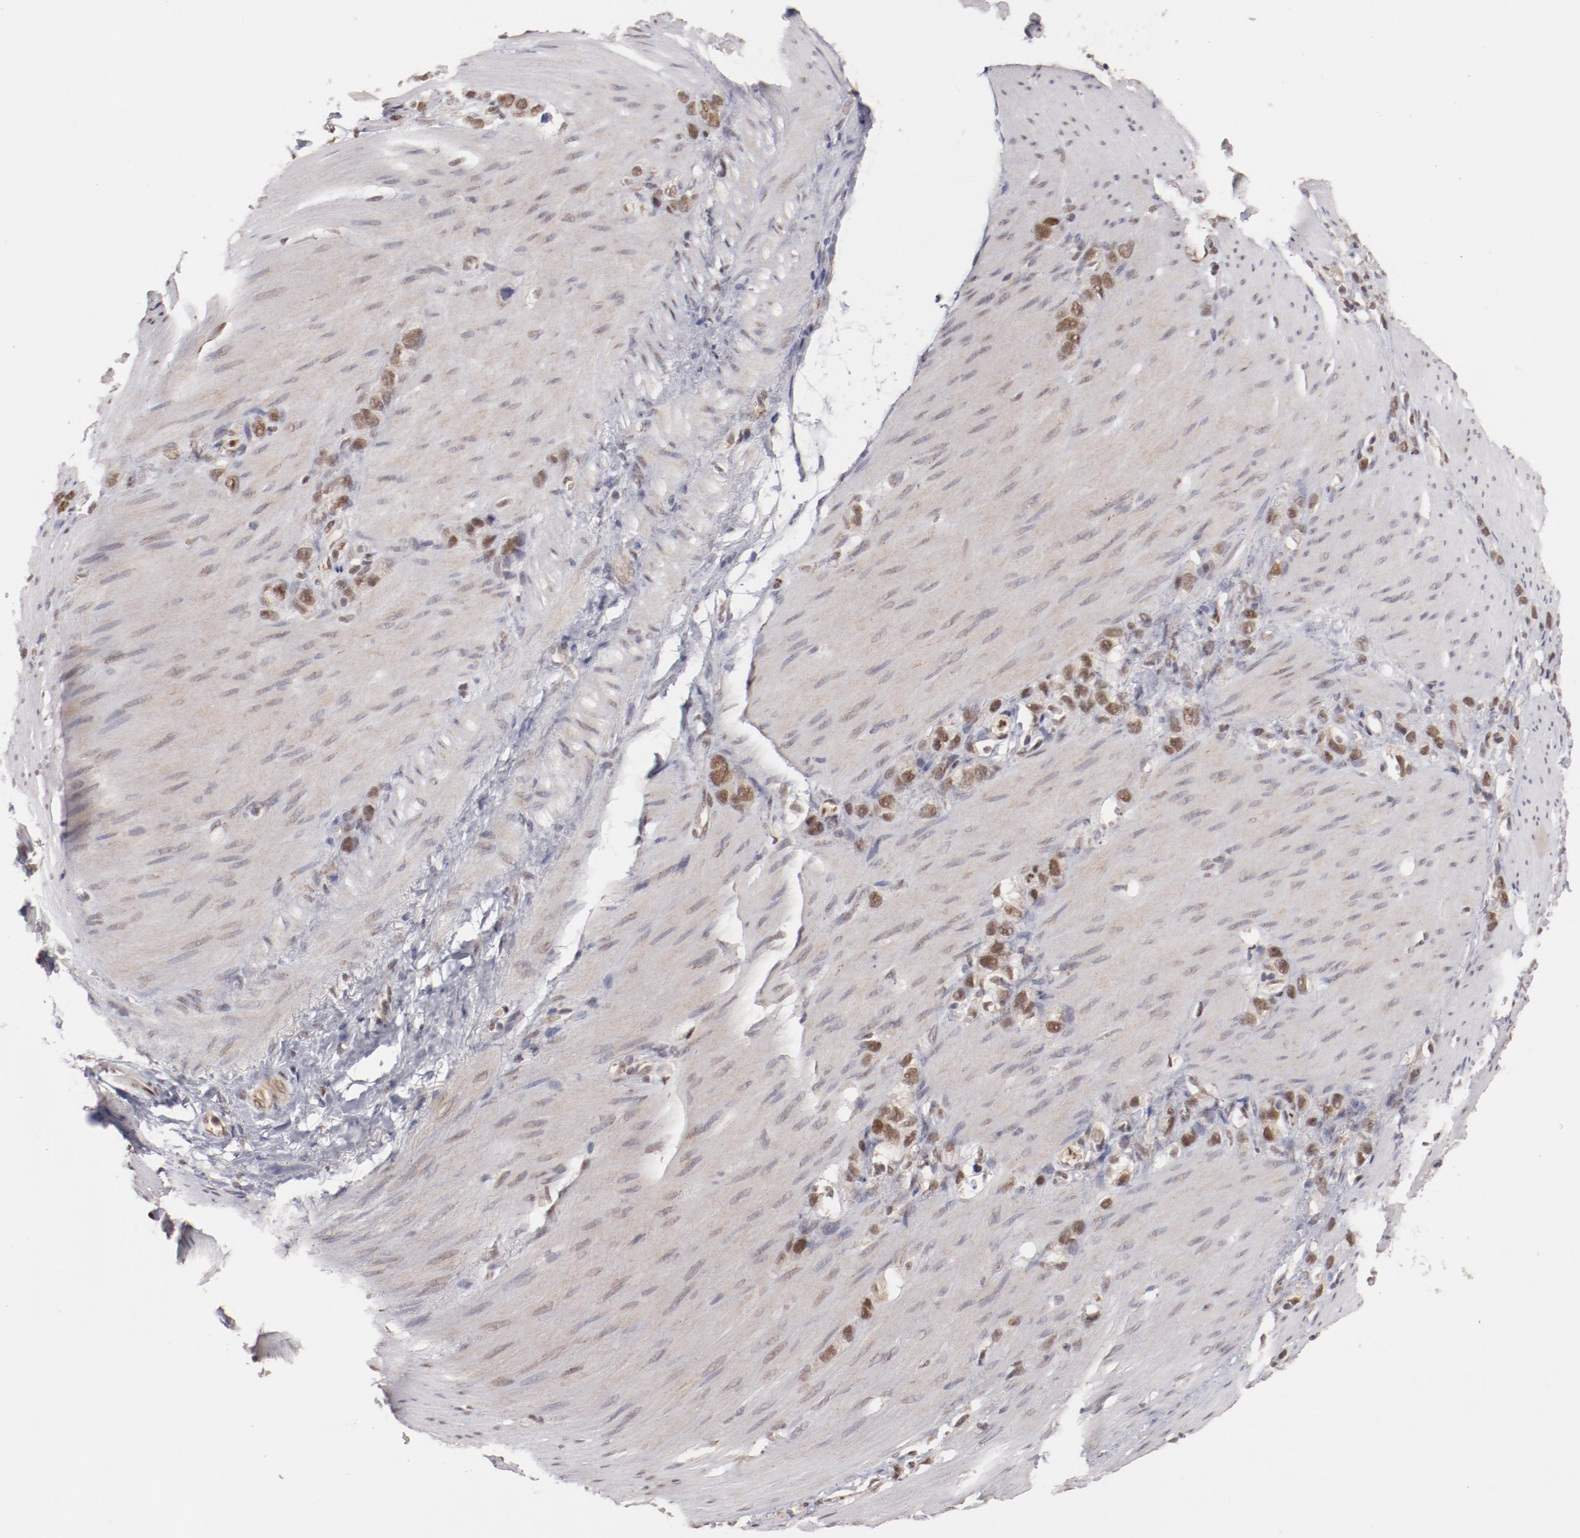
{"staining": {"intensity": "moderate", "quantity": ">75%", "location": "nuclear"}, "tissue": "stomach cancer", "cell_type": "Tumor cells", "image_type": "cancer", "snomed": [{"axis": "morphology", "description": "Normal tissue, NOS"}, {"axis": "morphology", "description": "Adenocarcinoma, NOS"}, {"axis": "morphology", "description": "Adenocarcinoma, High grade"}, {"axis": "topography", "description": "Stomach, upper"}, {"axis": "topography", "description": "Stomach"}], "caption": "The immunohistochemical stain labels moderate nuclear positivity in tumor cells of stomach cancer (adenocarcinoma) tissue.", "gene": "NFE2", "patient": {"sex": "female", "age": 65}}